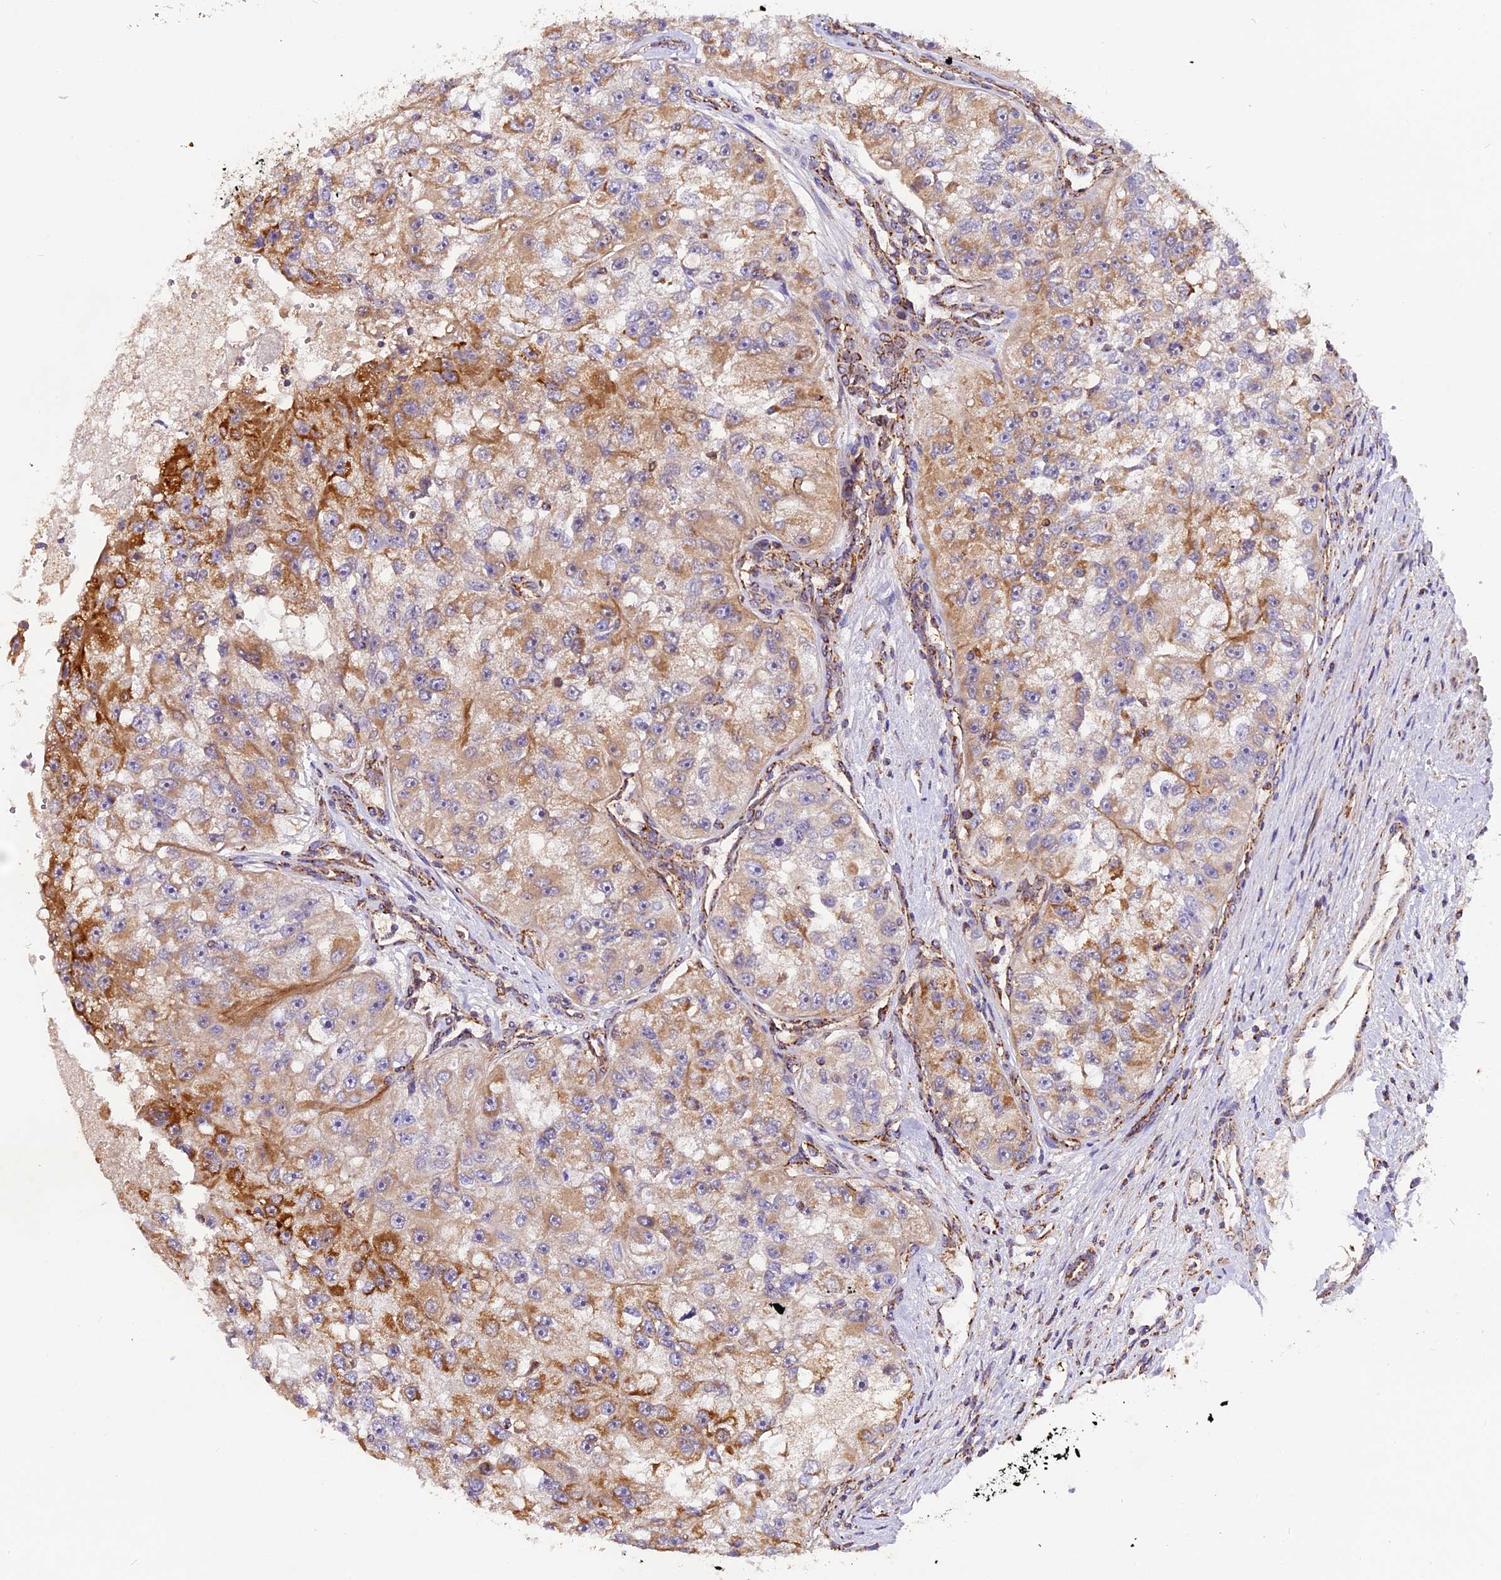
{"staining": {"intensity": "moderate", "quantity": "25%-75%", "location": "cytoplasmic/membranous"}, "tissue": "renal cancer", "cell_type": "Tumor cells", "image_type": "cancer", "snomed": [{"axis": "morphology", "description": "Adenocarcinoma, NOS"}, {"axis": "topography", "description": "Kidney"}], "caption": "Protein expression analysis of renal cancer (adenocarcinoma) displays moderate cytoplasmic/membranous staining in about 25%-75% of tumor cells.", "gene": "NDUFA8", "patient": {"sex": "male", "age": 63}}